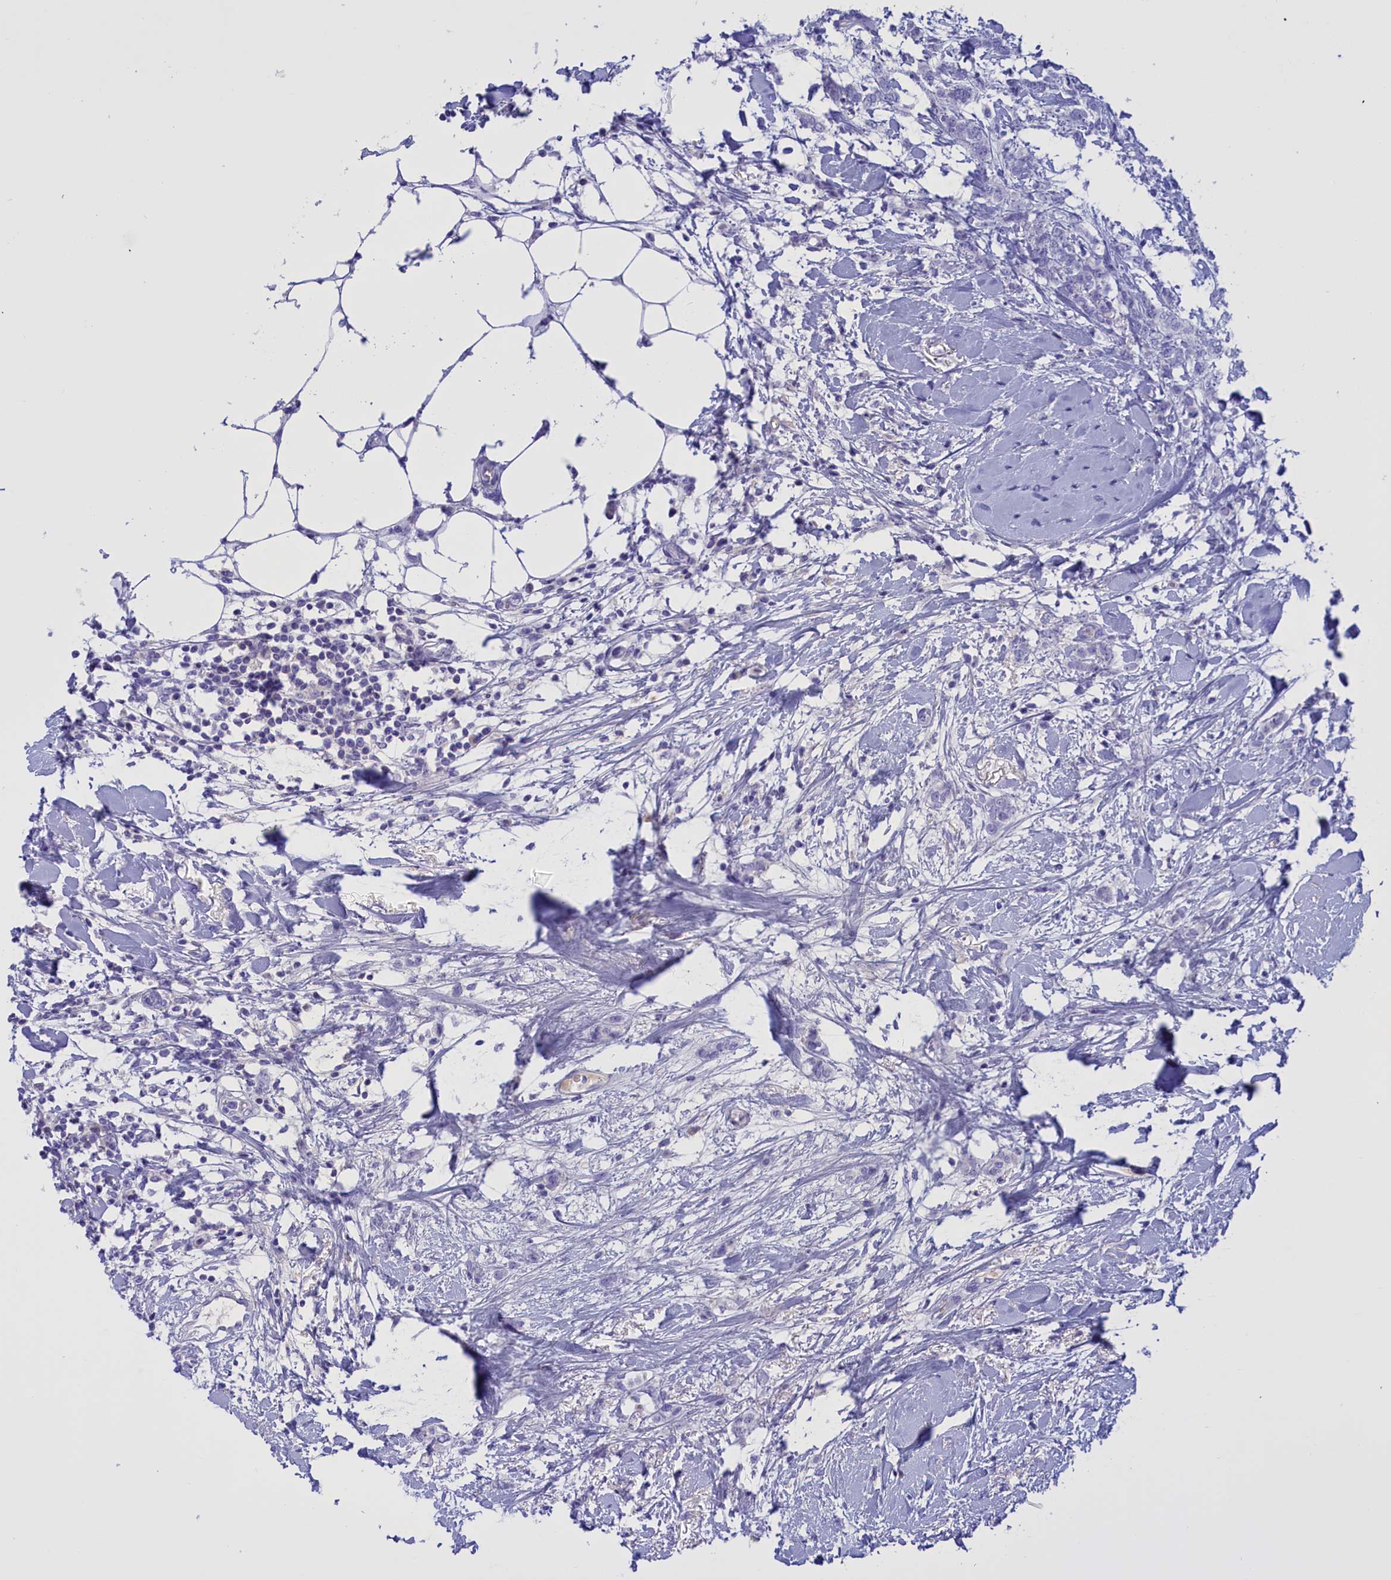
{"staining": {"intensity": "negative", "quantity": "none", "location": "none"}, "tissue": "breast cancer", "cell_type": "Tumor cells", "image_type": "cancer", "snomed": [{"axis": "morphology", "description": "Duct carcinoma"}, {"axis": "topography", "description": "Breast"}], "caption": "Protein analysis of breast cancer (infiltrating ductal carcinoma) reveals no significant positivity in tumor cells. (Stains: DAB (3,3'-diaminobenzidine) IHC with hematoxylin counter stain, Microscopy: brightfield microscopy at high magnification).", "gene": "PROK2", "patient": {"sex": "female", "age": 72}}